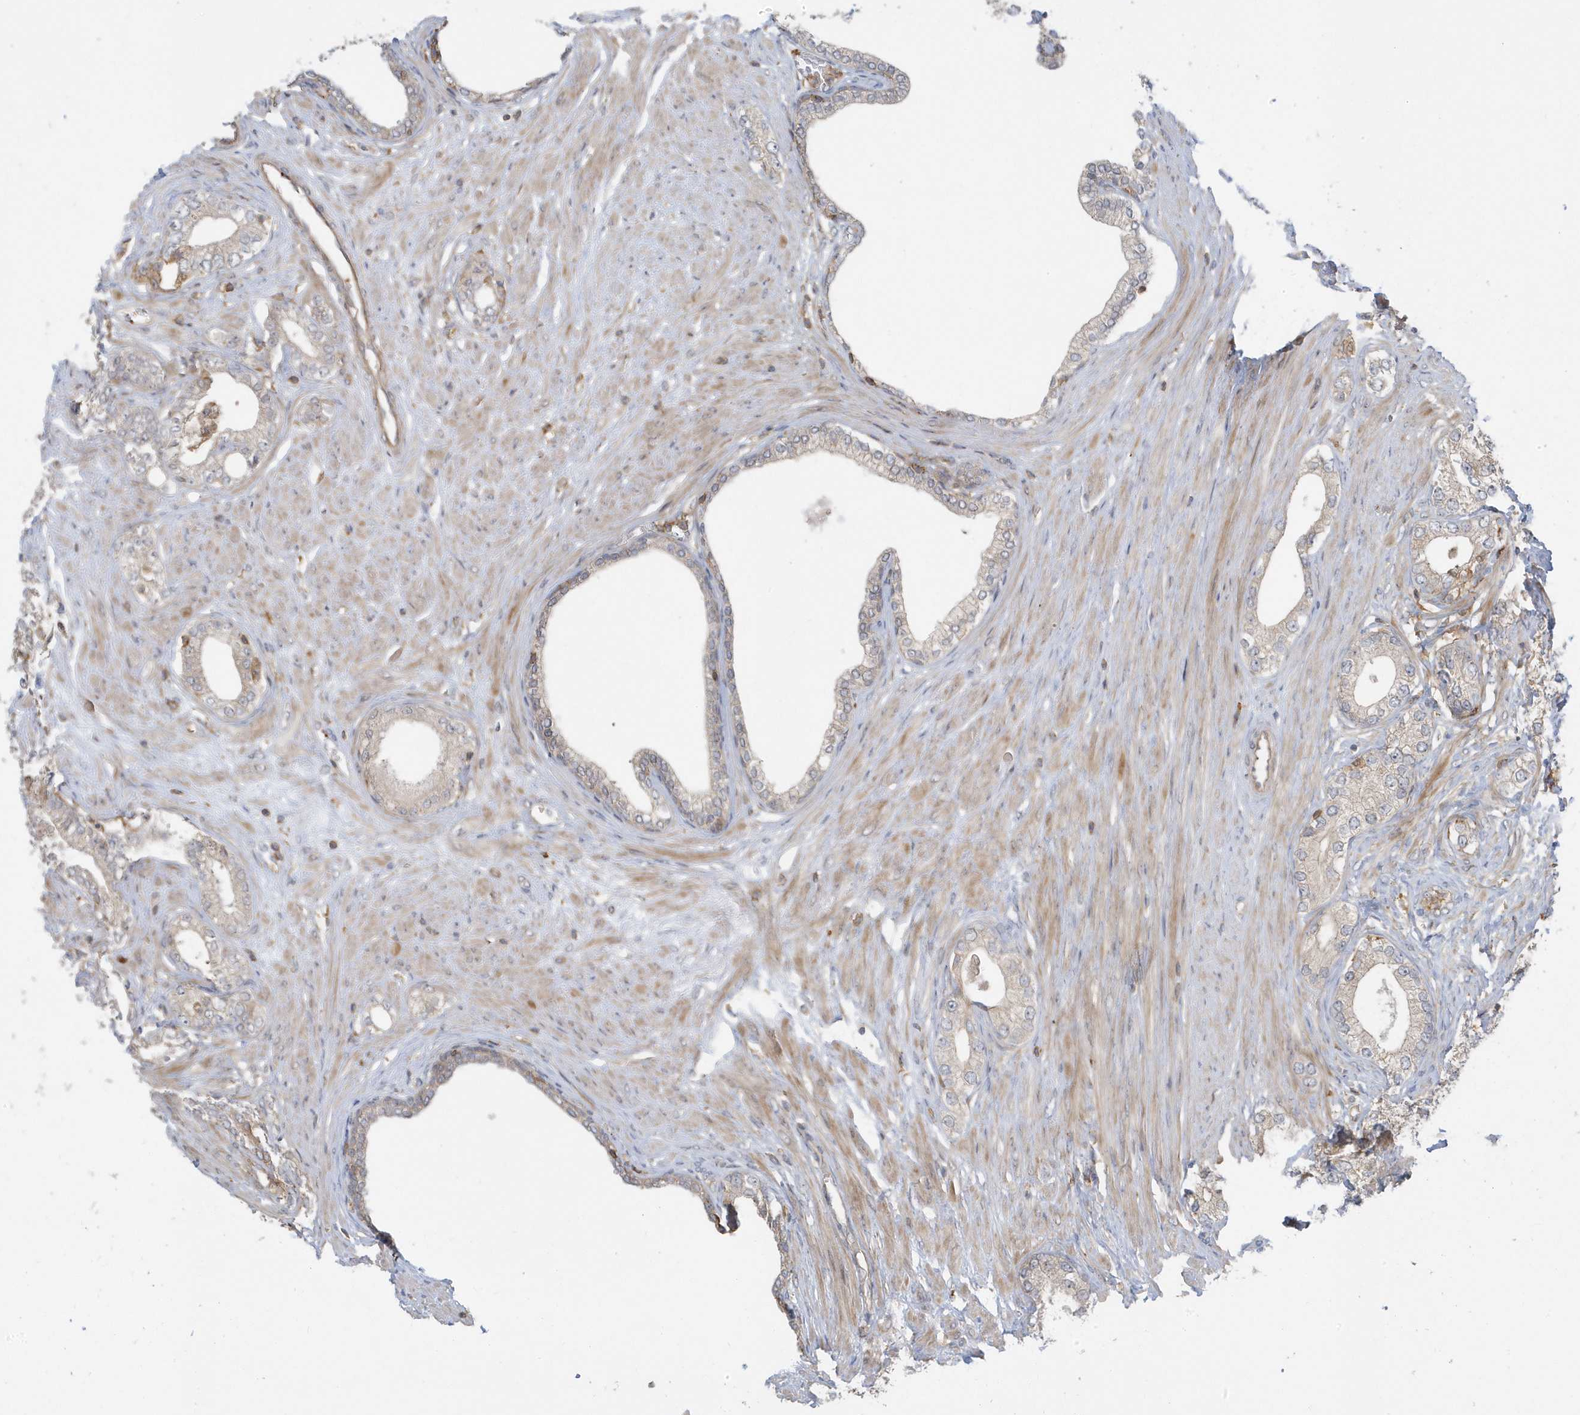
{"staining": {"intensity": "weak", "quantity": ">75%", "location": "cytoplasmic/membranous"}, "tissue": "prostate cancer", "cell_type": "Tumor cells", "image_type": "cancer", "snomed": [{"axis": "morphology", "description": "Adenocarcinoma, High grade"}, {"axis": "topography", "description": "Prostate"}], "caption": "An image of prostate cancer stained for a protein displays weak cytoplasmic/membranous brown staining in tumor cells. The protein is stained brown, and the nuclei are stained in blue (DAB IHC with brightfield microscopy, high magnification).", "gene": "ZBTB8A", "patient": {"sex": "male", "age": 63}}